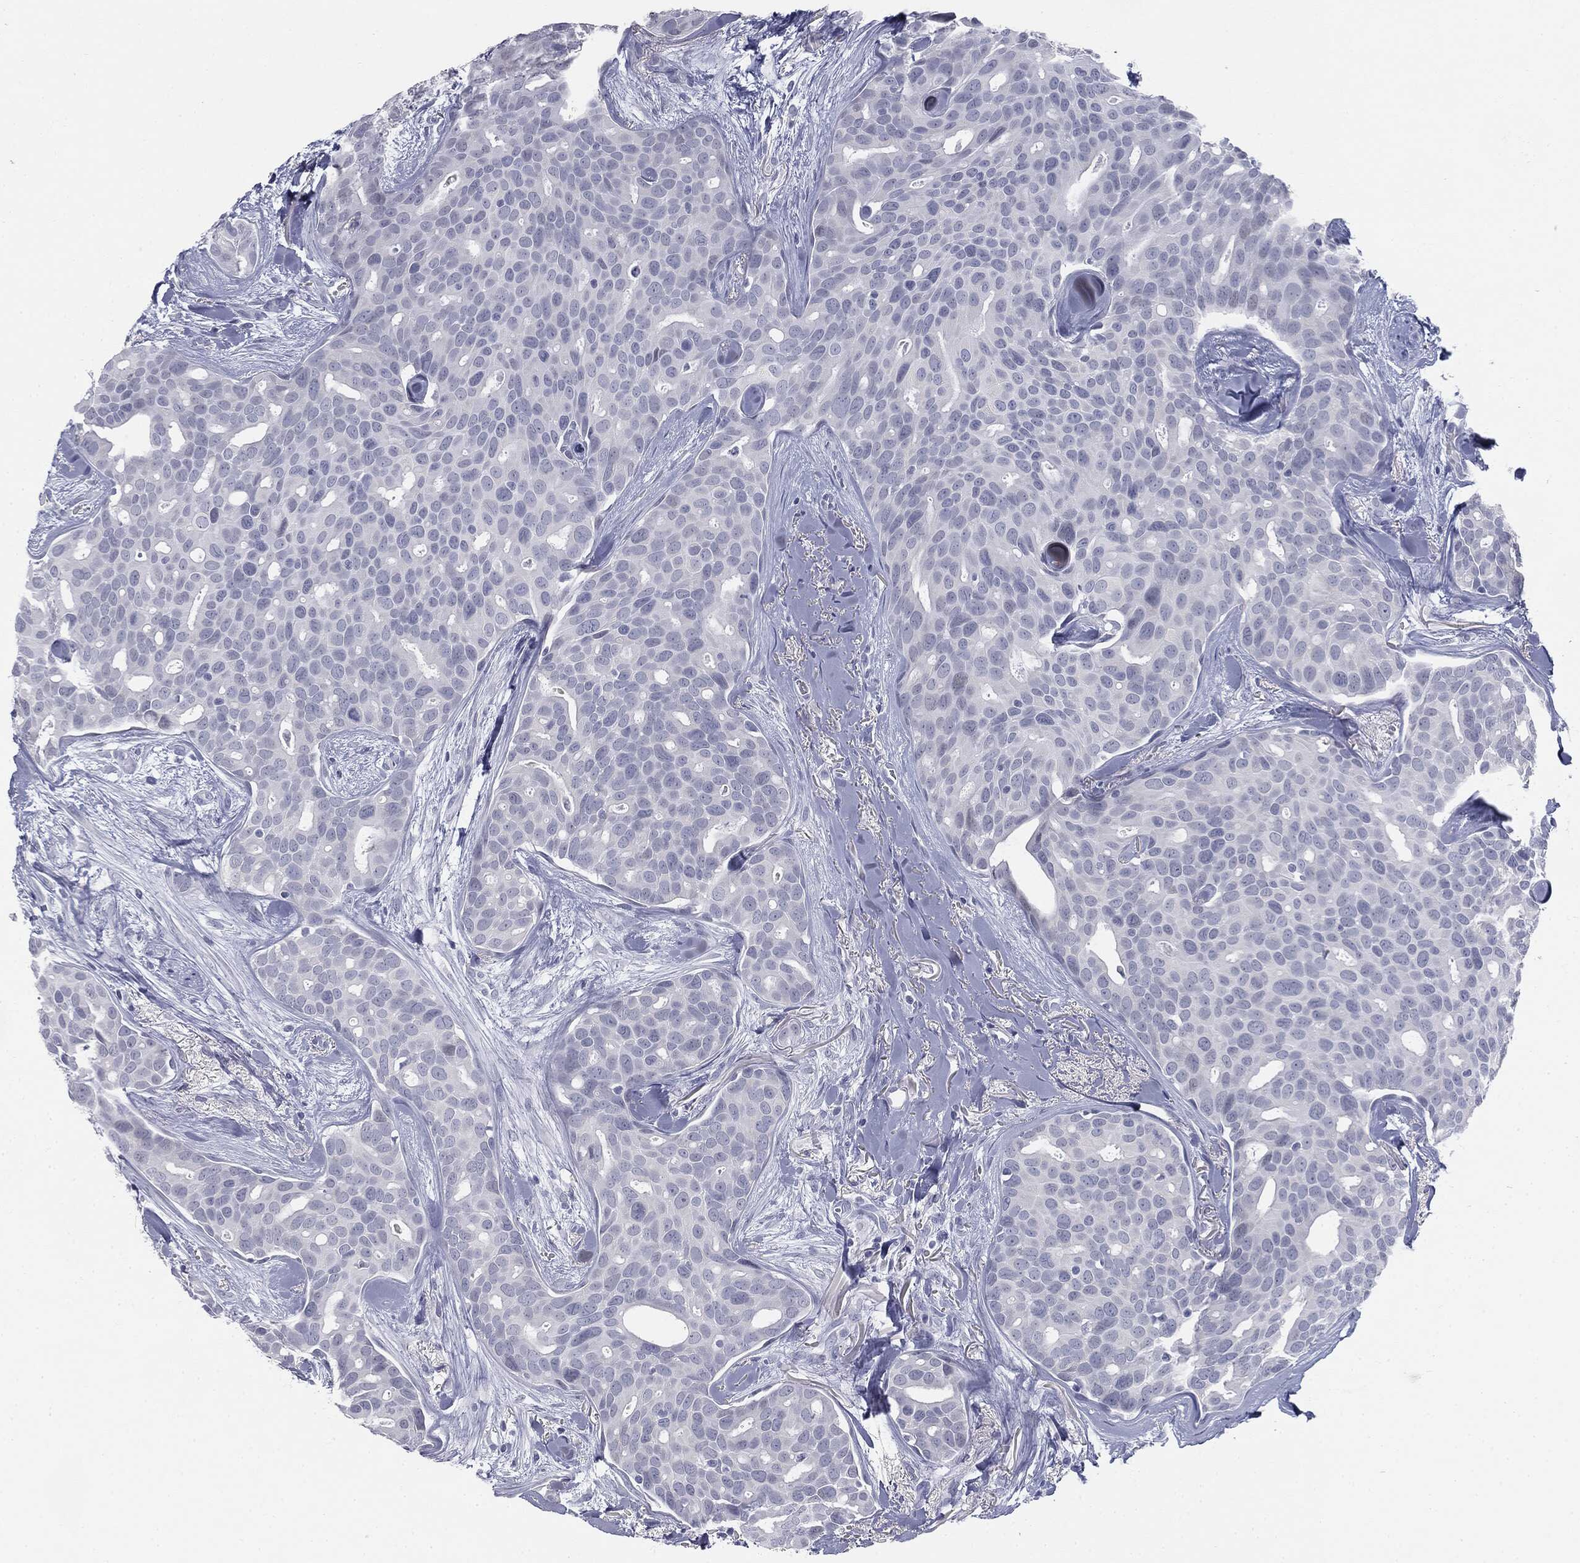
{"staining": {"intensity": "negative", "quantity": "none", "location": "none"}, "tissue": "breast cancer", "cell_type": "Tumor cells", "image_type": "cancer", "snomed": [{"axis": "morphology", "description": "Duct carcinoma"}, {"axis": "topography", "description": "Breast"}], "caption": "Photomicrograph shows no significant protein expression in tumor cells of breast cancer (invasive ductal carcinoma).", "gene": "TPO", "patient": {"sex": "female", "age": 54}}